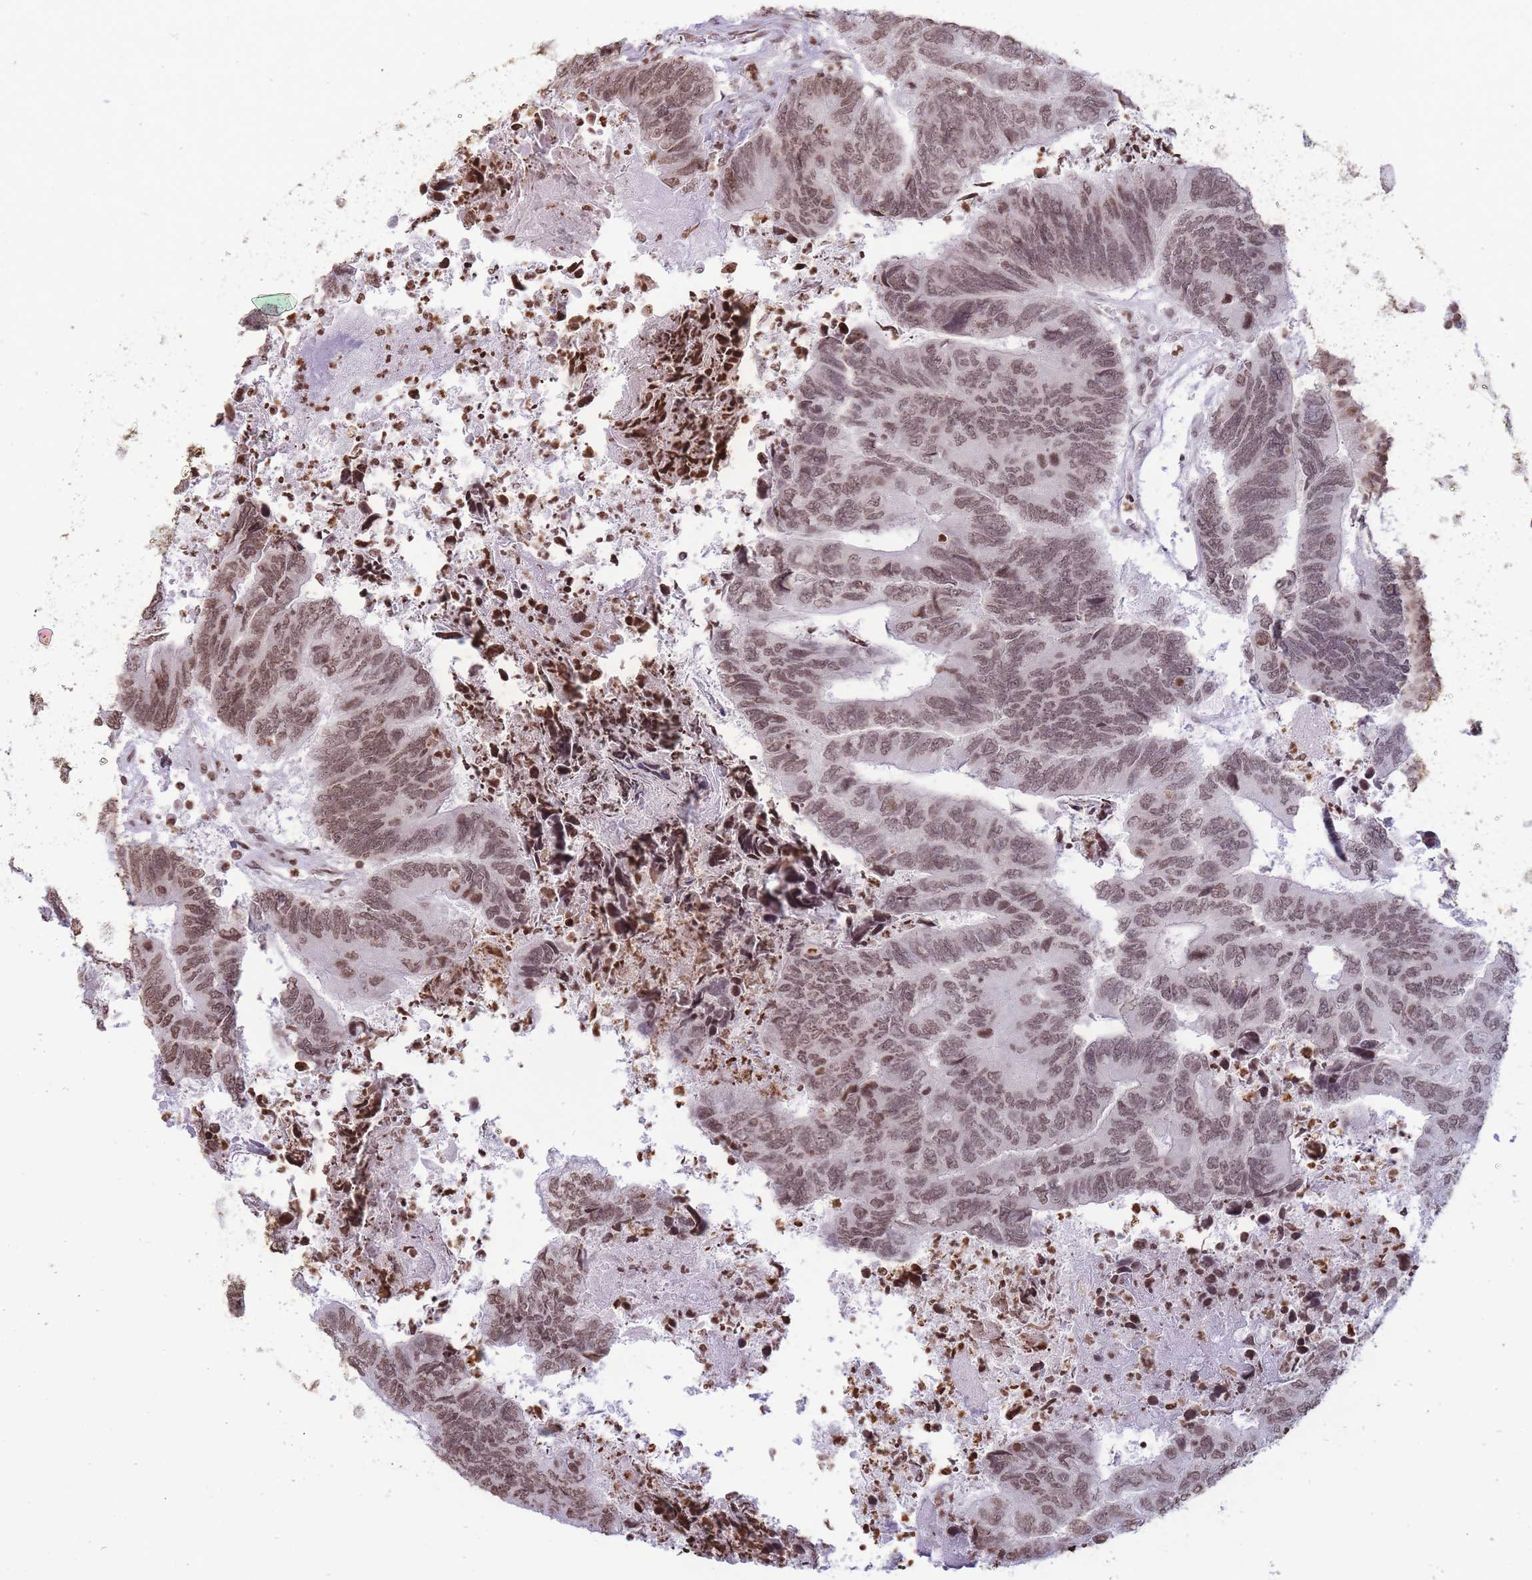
{"staining": {"intensity": "moderate", "quantity": ">75%", "location": "nuclear"}, "tissue": "colorectal cancer", "cell_type": "Tumor cells", "image_type": "cancer", "snomed": [{"axis": "morphology", "description": "Adenocarcinoma, NOS"}, {"axis": "topography", "description": "Colon"}], "caption": "There is medium levels of moderate nuclear positivity in tumor cells of colorectal cancer, as demonstrated by immunohistochemical staining (brown color).", "gene": "SHISAL1", "patient": {"sex": "female", "age": 67}}